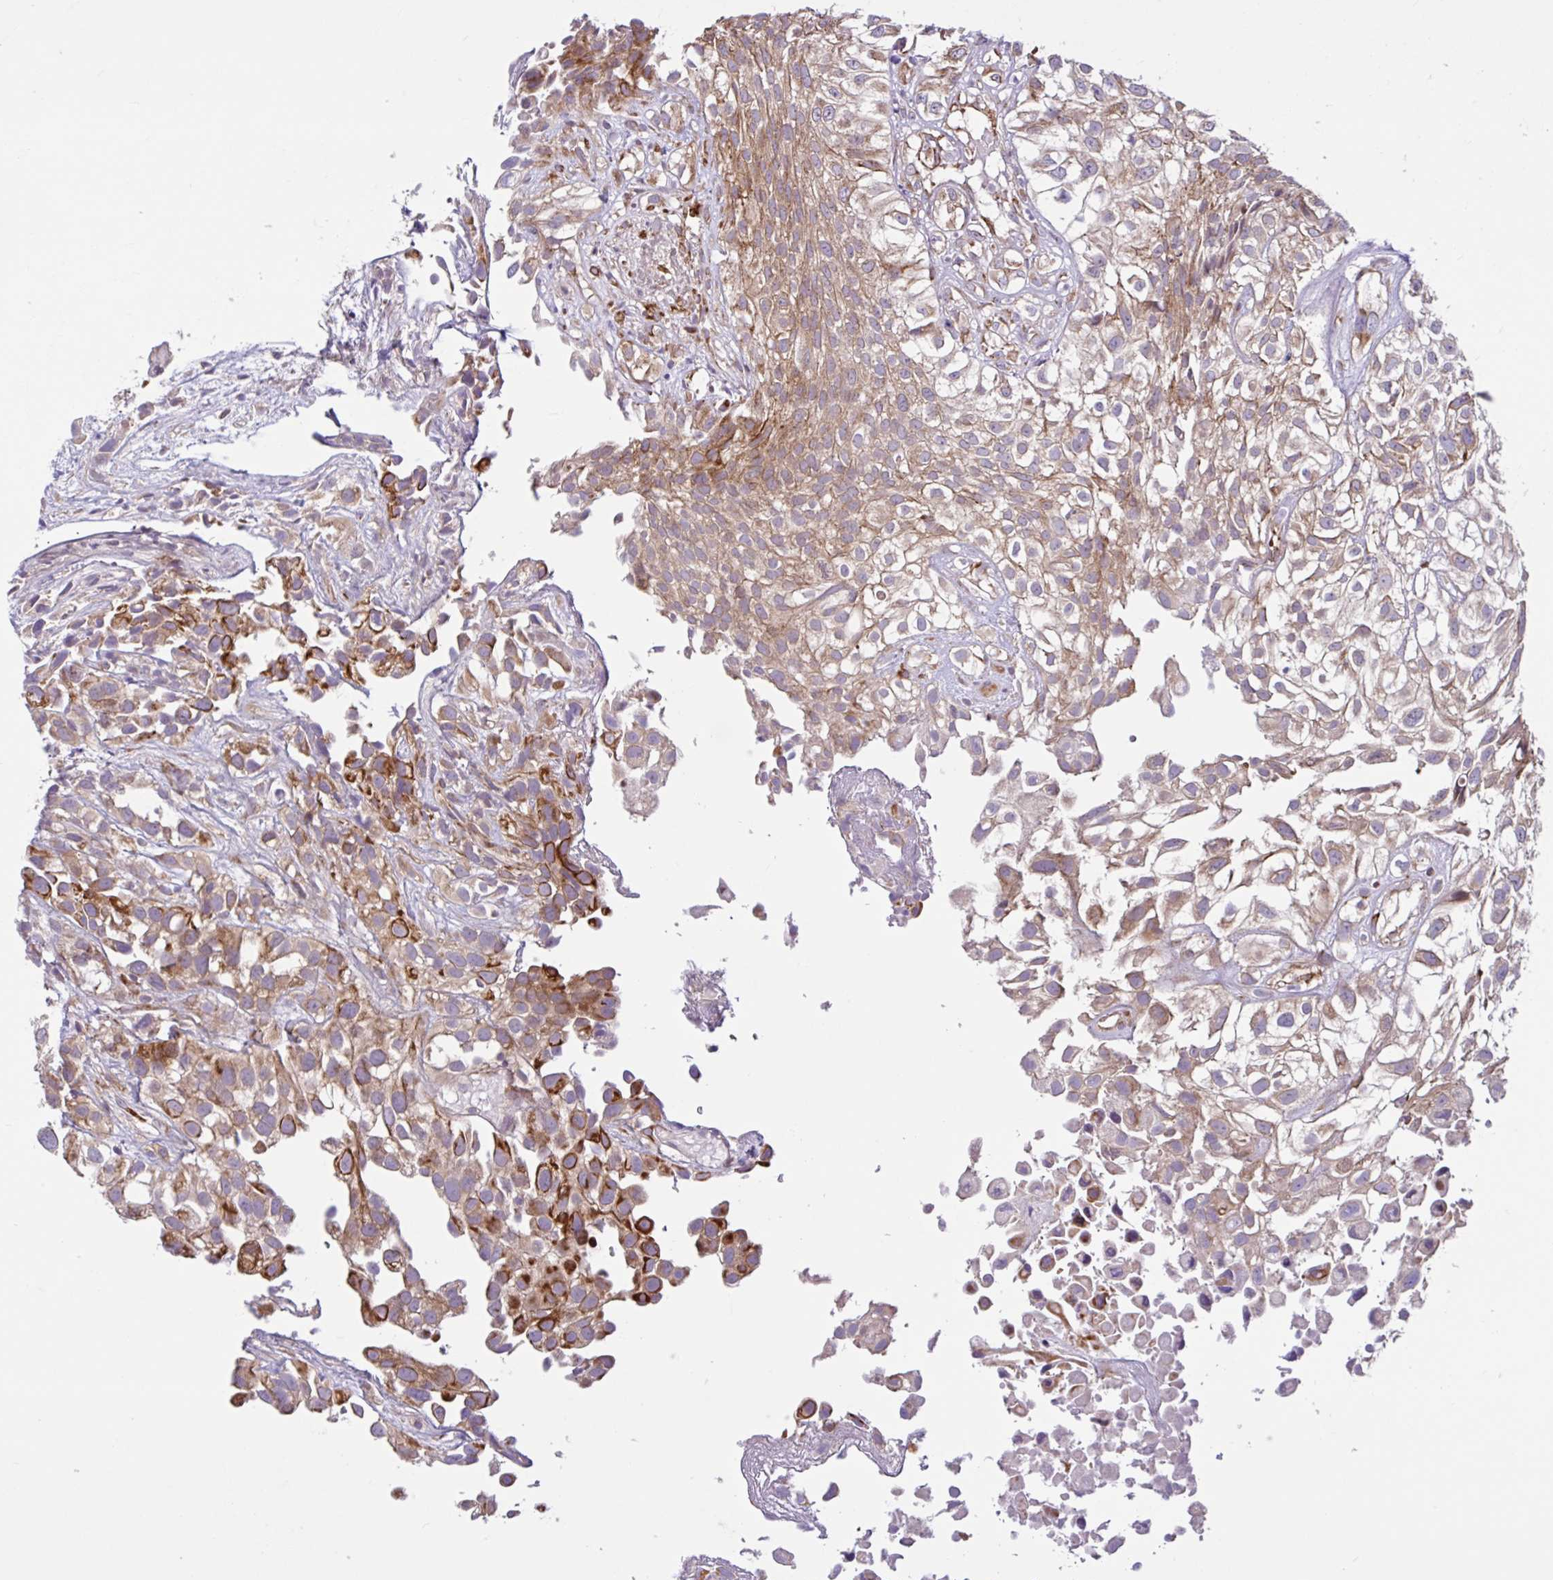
{"staining": {"intensity": "moderate", "quantity": "25%-75%", "location": "cytoplasmic/membranous"}, "tissue": "urothelial cancer", "cell_type": "Tumor cells", "image_type": "cancer", "snomed": [{"axis": "morphology", "description": "Urothelial carcinoma, High grade"}, {"axis": "topography", "description": "Urinary bladder"}], "caption": "The micrograph displays a brown stain indicating the presence of a protein in the cytoplasmic/membranous of tumor cells in urothelial cancer. The staining is performed using DAB (3,3'-diaminobenzidine) brown chromogen to label protein expression. The nuclei are counter-stained blue using hematoxylin.", "gene": "NTPCR", "patient": {"sex": "male", "age": 56}}